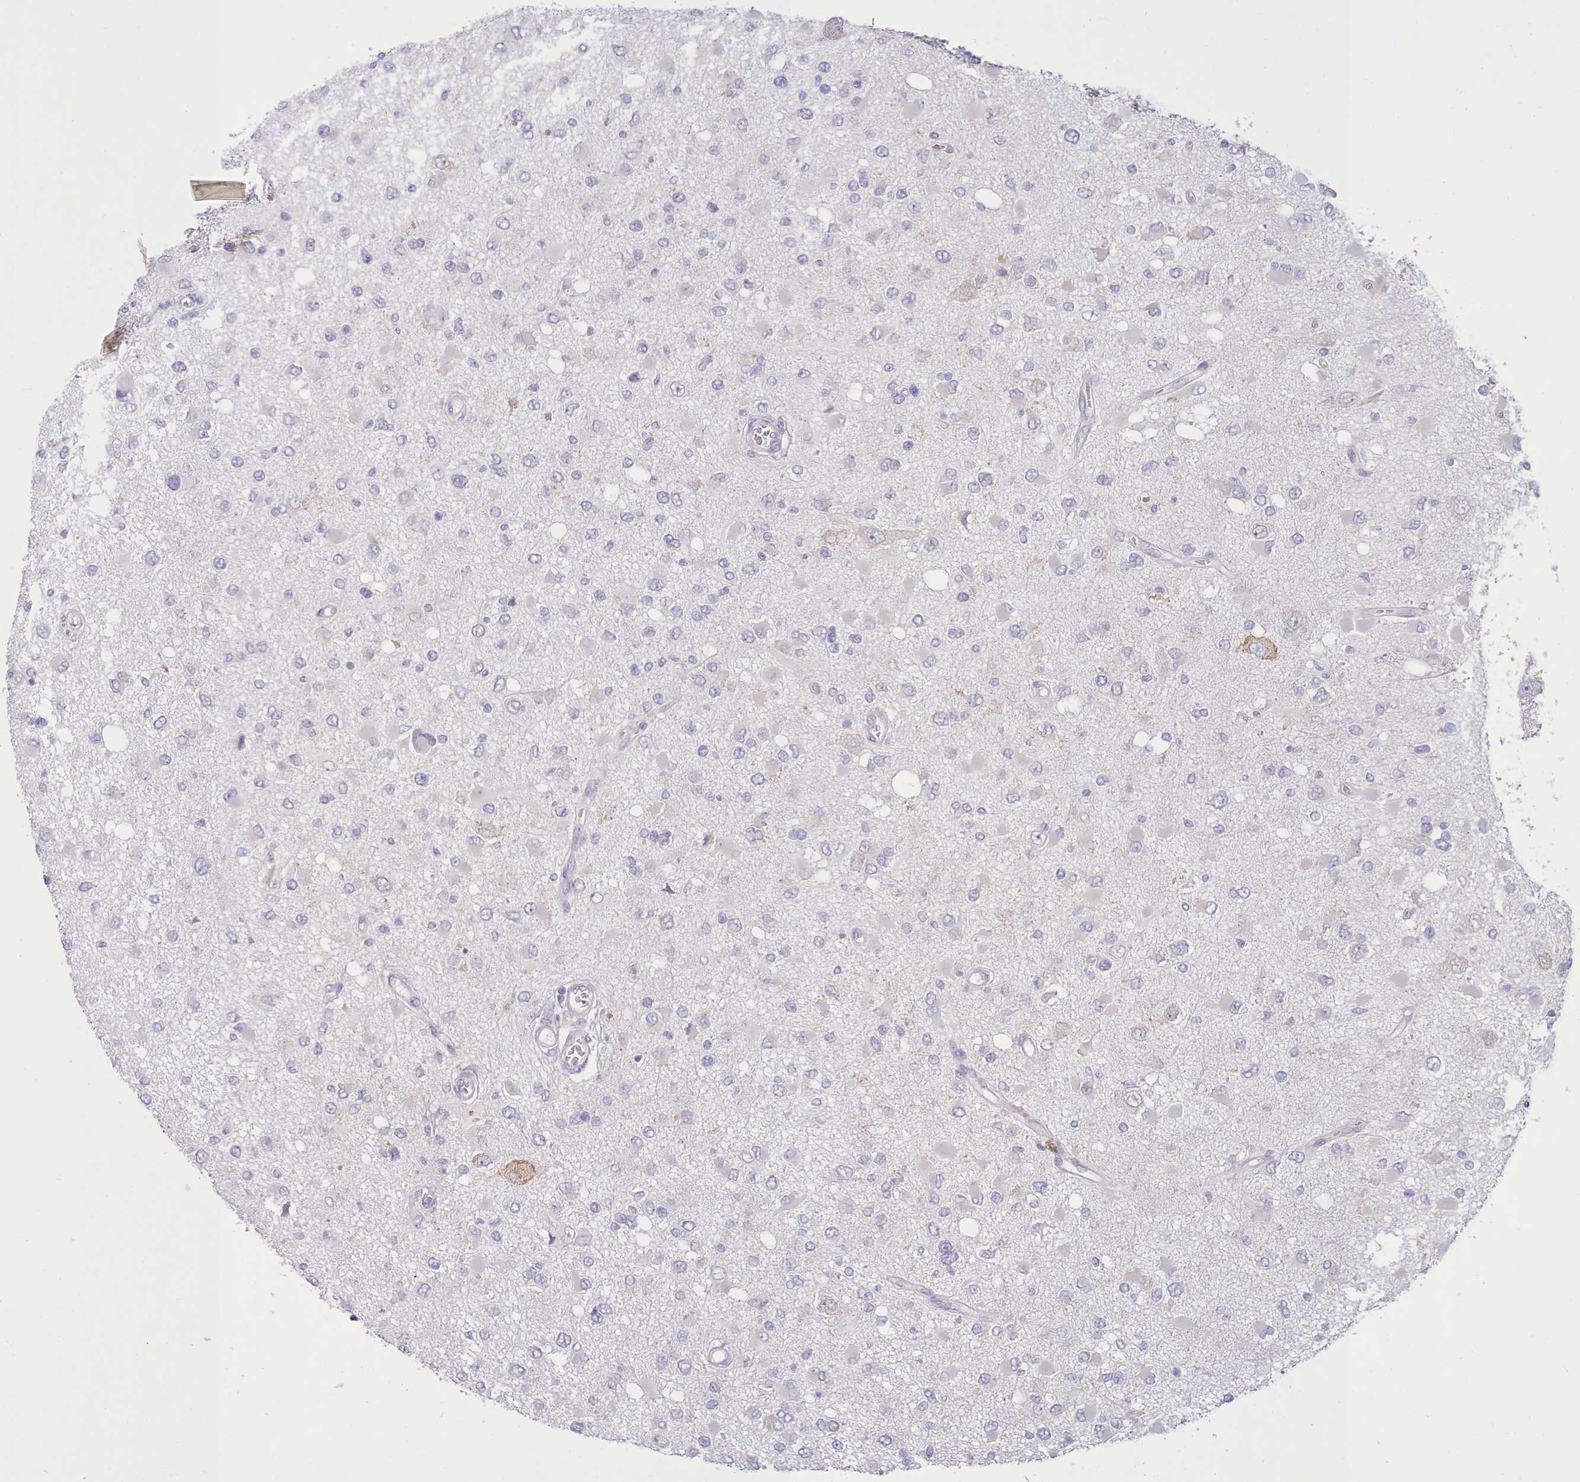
{"staining": {"intensity": "negative", "quantity": "none", "location": "none"}, "tissue": "glioma", "cell_type": "Tumor cells", "image_type": "cancer", "snomed": [{"axis": "morphology", "description": "Glioma, malignant, High grade"}, {"axis": "topography", "description": "Brain"}], "caption": "This is an immunohistochemistry (IHC) histopathology image of malignant high-grade glioma. There is no expression in tumor cells.", "gene": "TMEM253", "patient": {"sex": "male", "age": 53}}